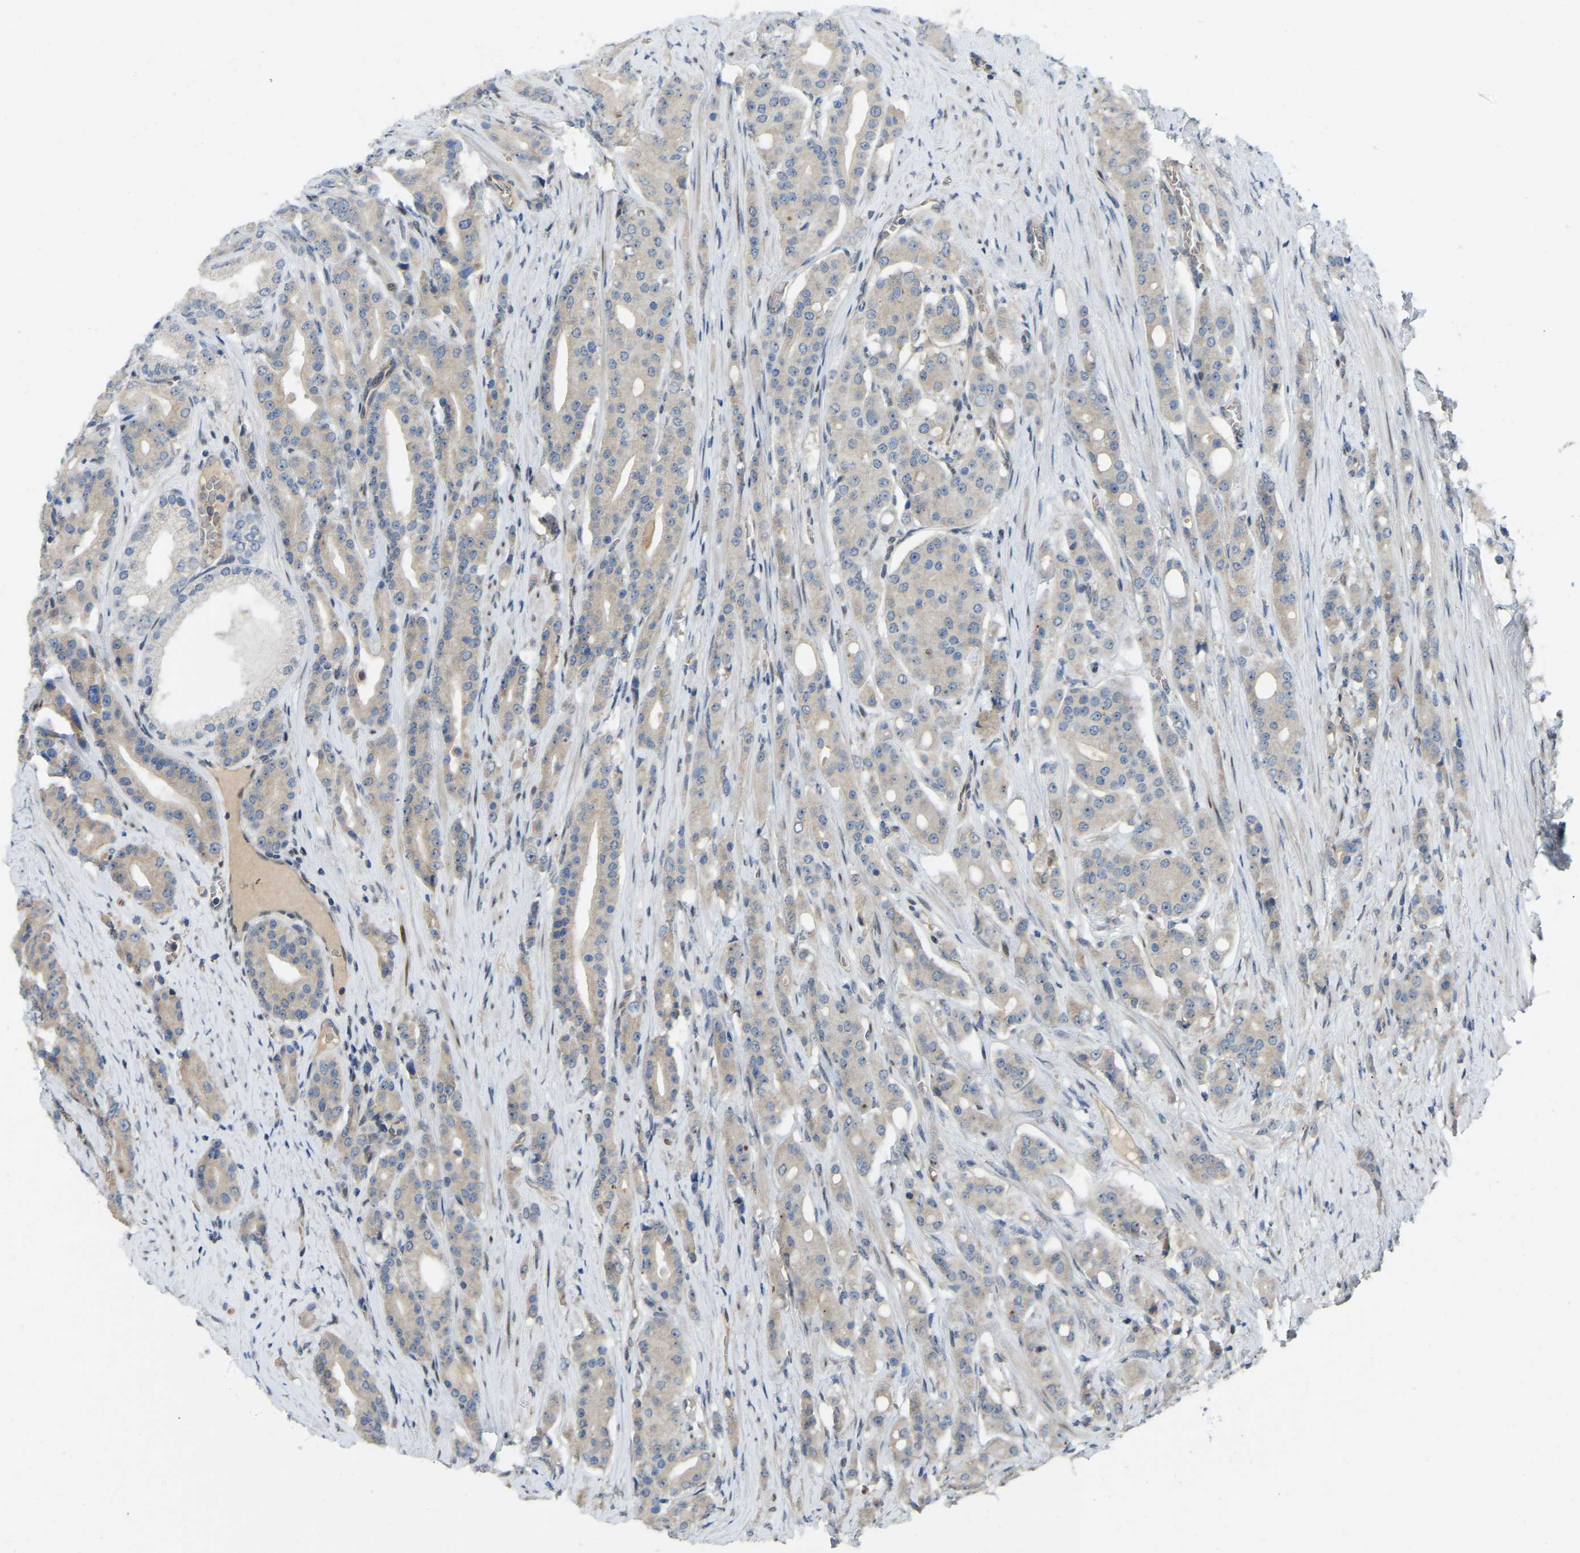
{"staining": {"intensity": "weak", "quantity": "25%-75%", "location": "cytoplasmic/membranous"}, "tissue": "prostate cancer", "cell_type": "Tumor cells", "image_type": "cancer", "snomed": [{"axis": "morphology", "description": "Adenocarcinoma, High grade"}, {"axis": "topography", "description": "Prostate"}], "caption": "High-magnification brightfield microscopy of high-grade adenocarcinoma (prostate) stained with DAB (brown) and counterstained with hematoxylin (blue). tumor cells exhibit weak cytoplasmic/membranous positivity is identified in approximately25%-75% of cells.", "gene": "C21orf91", "patient": {"sex": "male", "age": 71}}